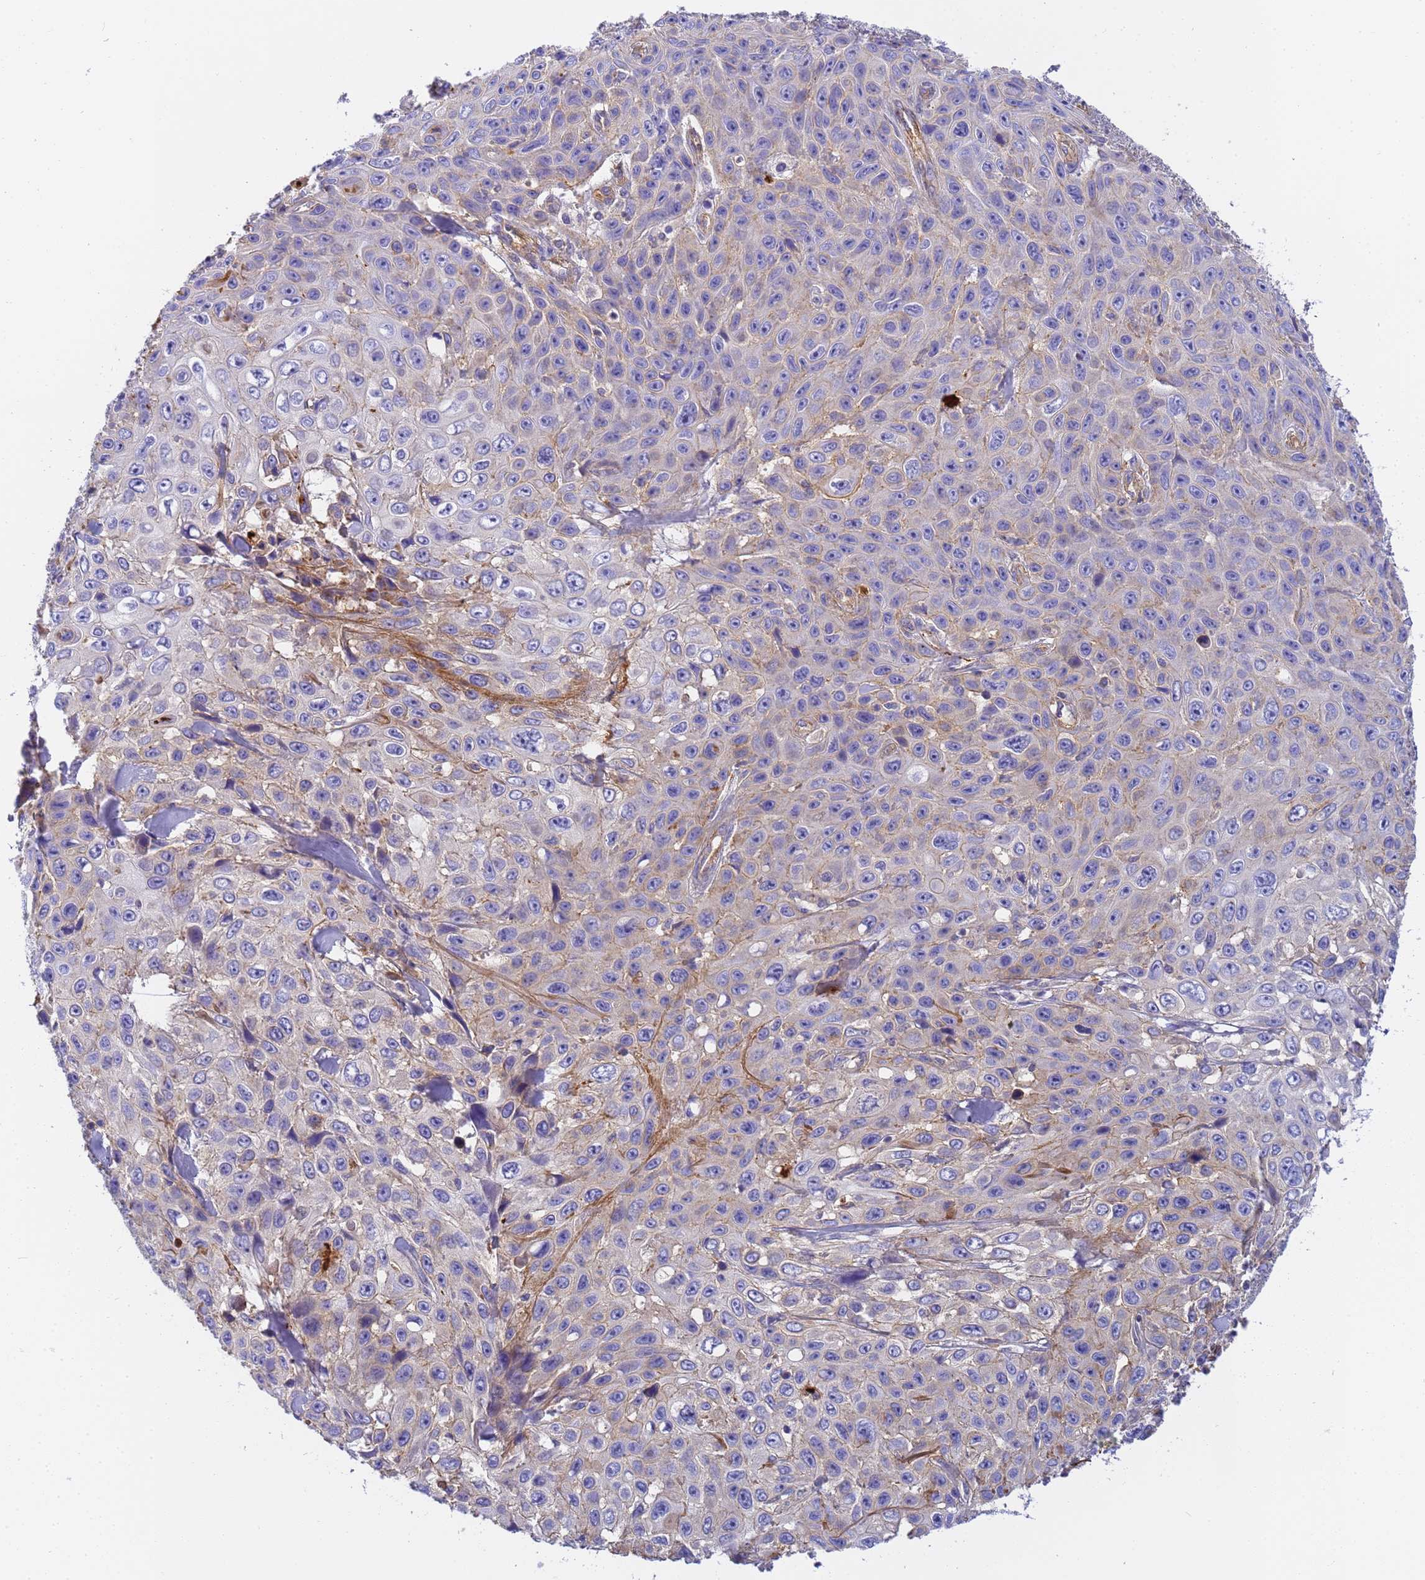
{"staining": {"intensity": "negative", "quantity": "none", "location": "none"}, "tissue": "skin cancer", "cell_type": "Tumor cells", "image_type": "cancer", "snomed": [{"axis": "morphology", "description": "Squamous cell carcinoma, NOS"}, {"axis": "topography", "description": "Skin"}], "caption": "Histopathology image shows no significant protein staining in tumor cells of skin cancer.", "gene": "MYL12A", "patient": {"sex": "male", "age": 82}}